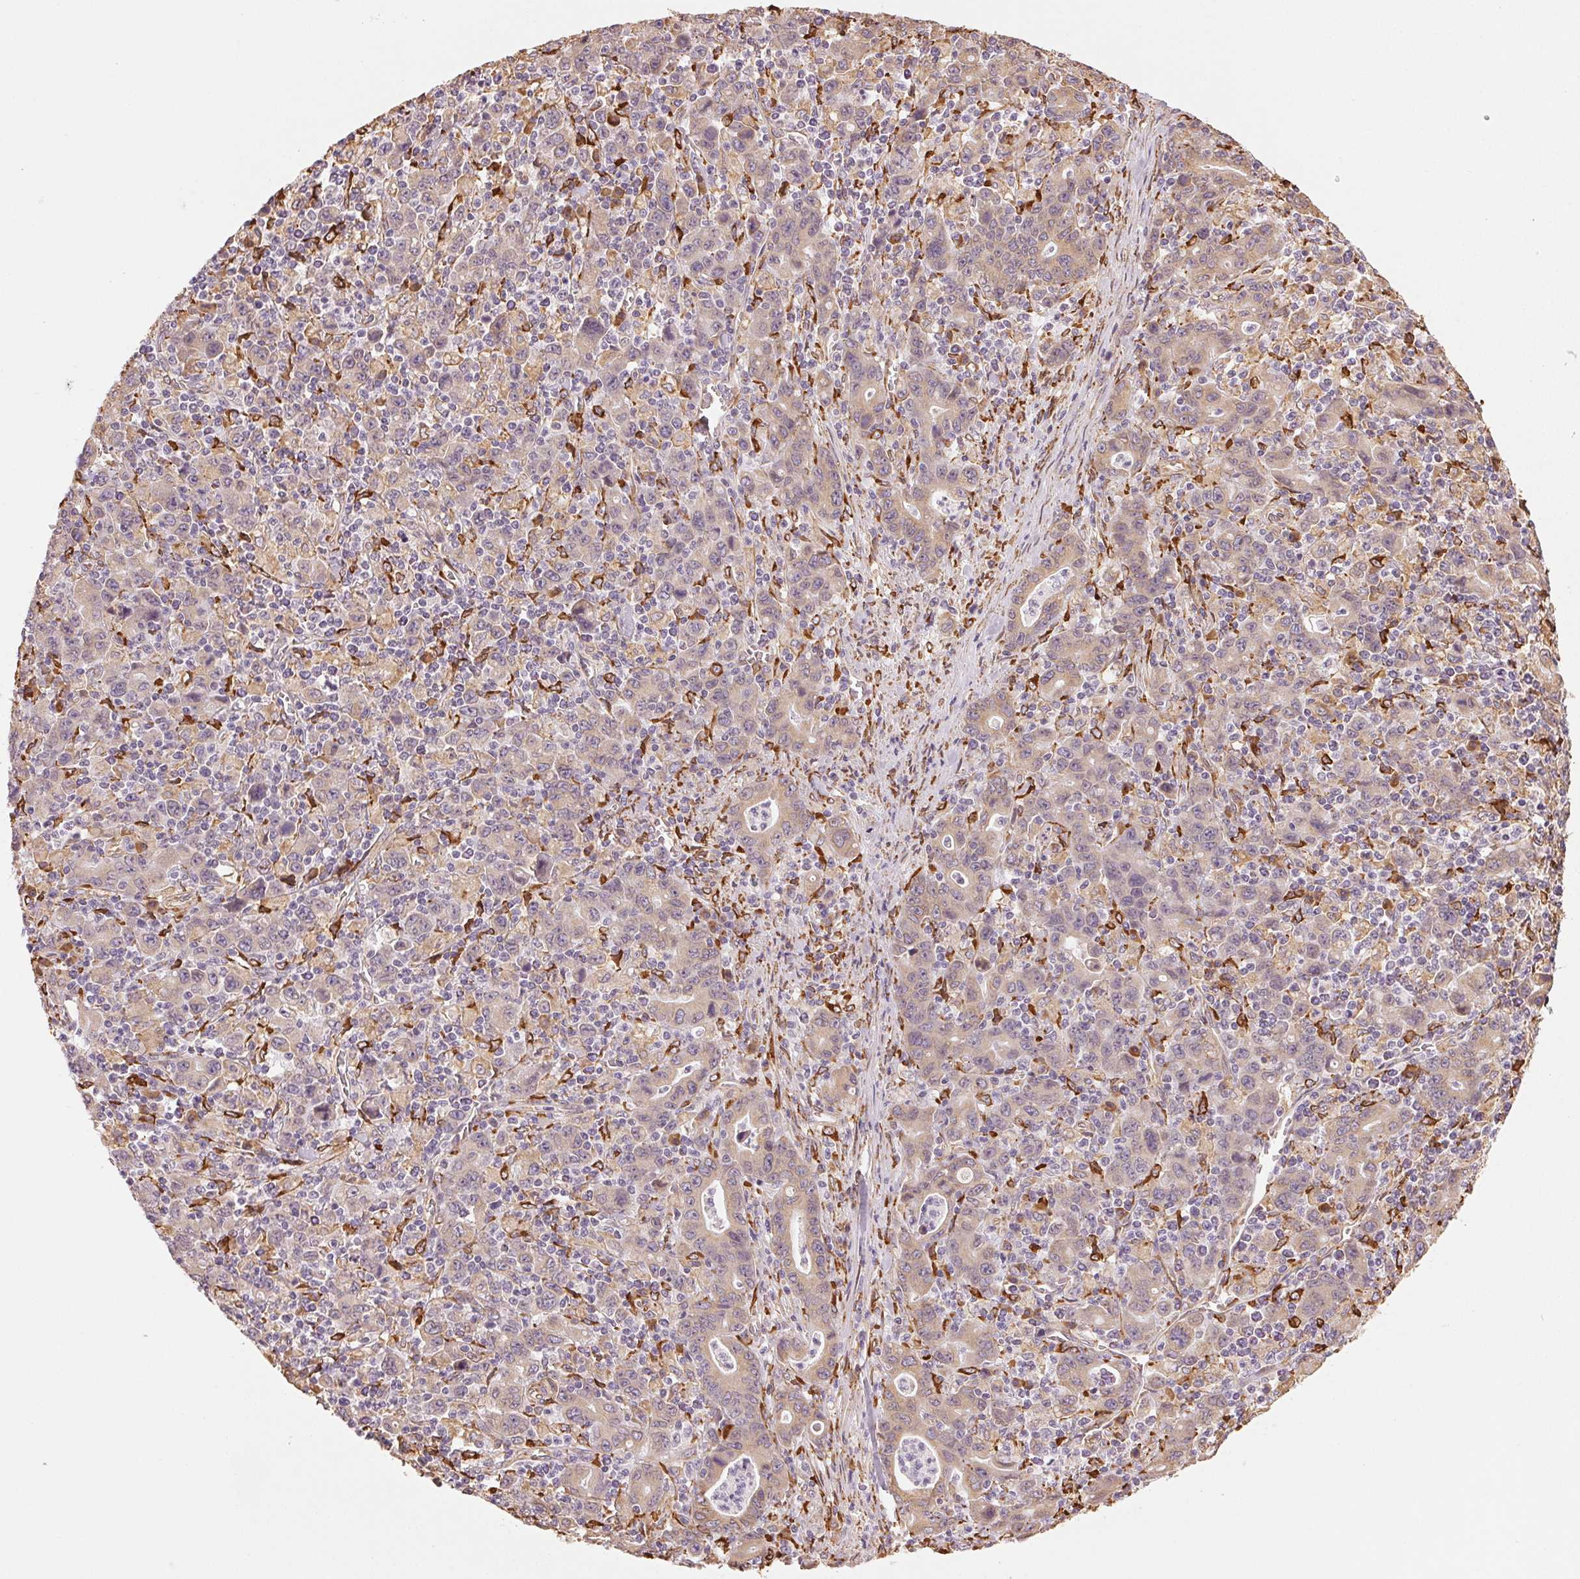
{"staining": {"intensity": "weak", "quantity": ">75%", "location": "cytoplasmic/membranous"}, "tissue": "stomach cancer", "cell_type": "Tumor cells", "image_type": "cancer", "snomed": [{"axis": "morphology", "description": "Adenocarcinoma, NOS"}, {"axis": "topography", "description": "Stomach, upper"}], "caption": "An image of human stomach cancer (adenocarcinoma) stained for a protein shows weak cytoplasmic/membranous brown staining in tumor cells.", "gene": "RCN3", "patient": {"sex": "male", "age": 69}}